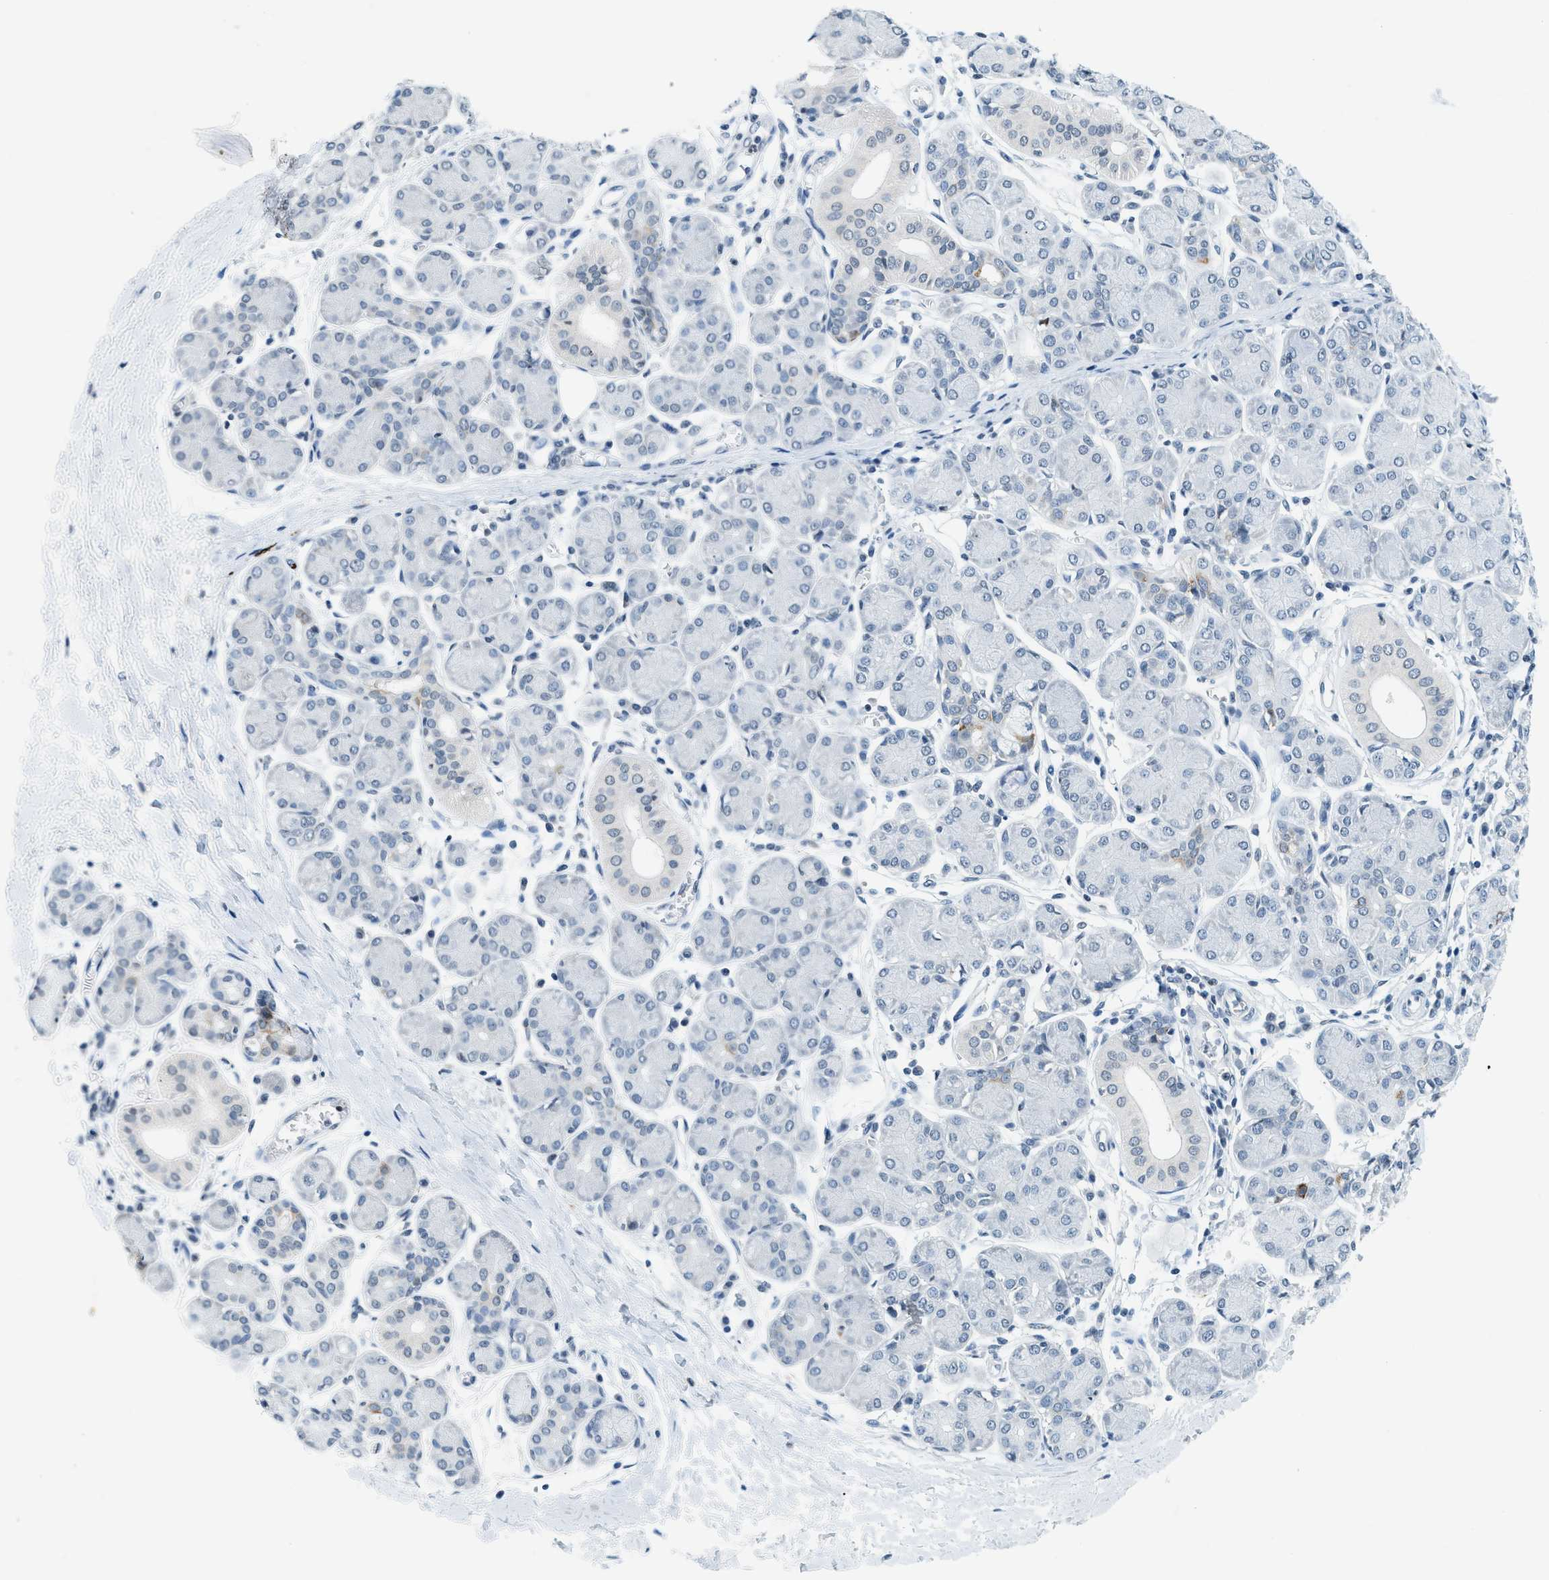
{"staining": {"intensity": "negative", "quantity": "none", "location": "none"}, "tissue": "salivary gland", "cell_type": "Glandular cells", "image_type": "normal", "snomed": [{"axis": "morphology", "description": "Normal tissue, NOS"}, {"axis": "morphology", "description": "Inflammation, NOS"}, {"axis": "topography", "description": "Lymph node"}, {"axis": "topography", "description": "Salivary gland"}], "caption": "This is a histopathology image of immunohistochemistry (IHC) staining of benign salivary gland, which shows no positivity in glandular cells.", "gene": "UVRAG", "patient": {"sex": "male", "age": 3}}